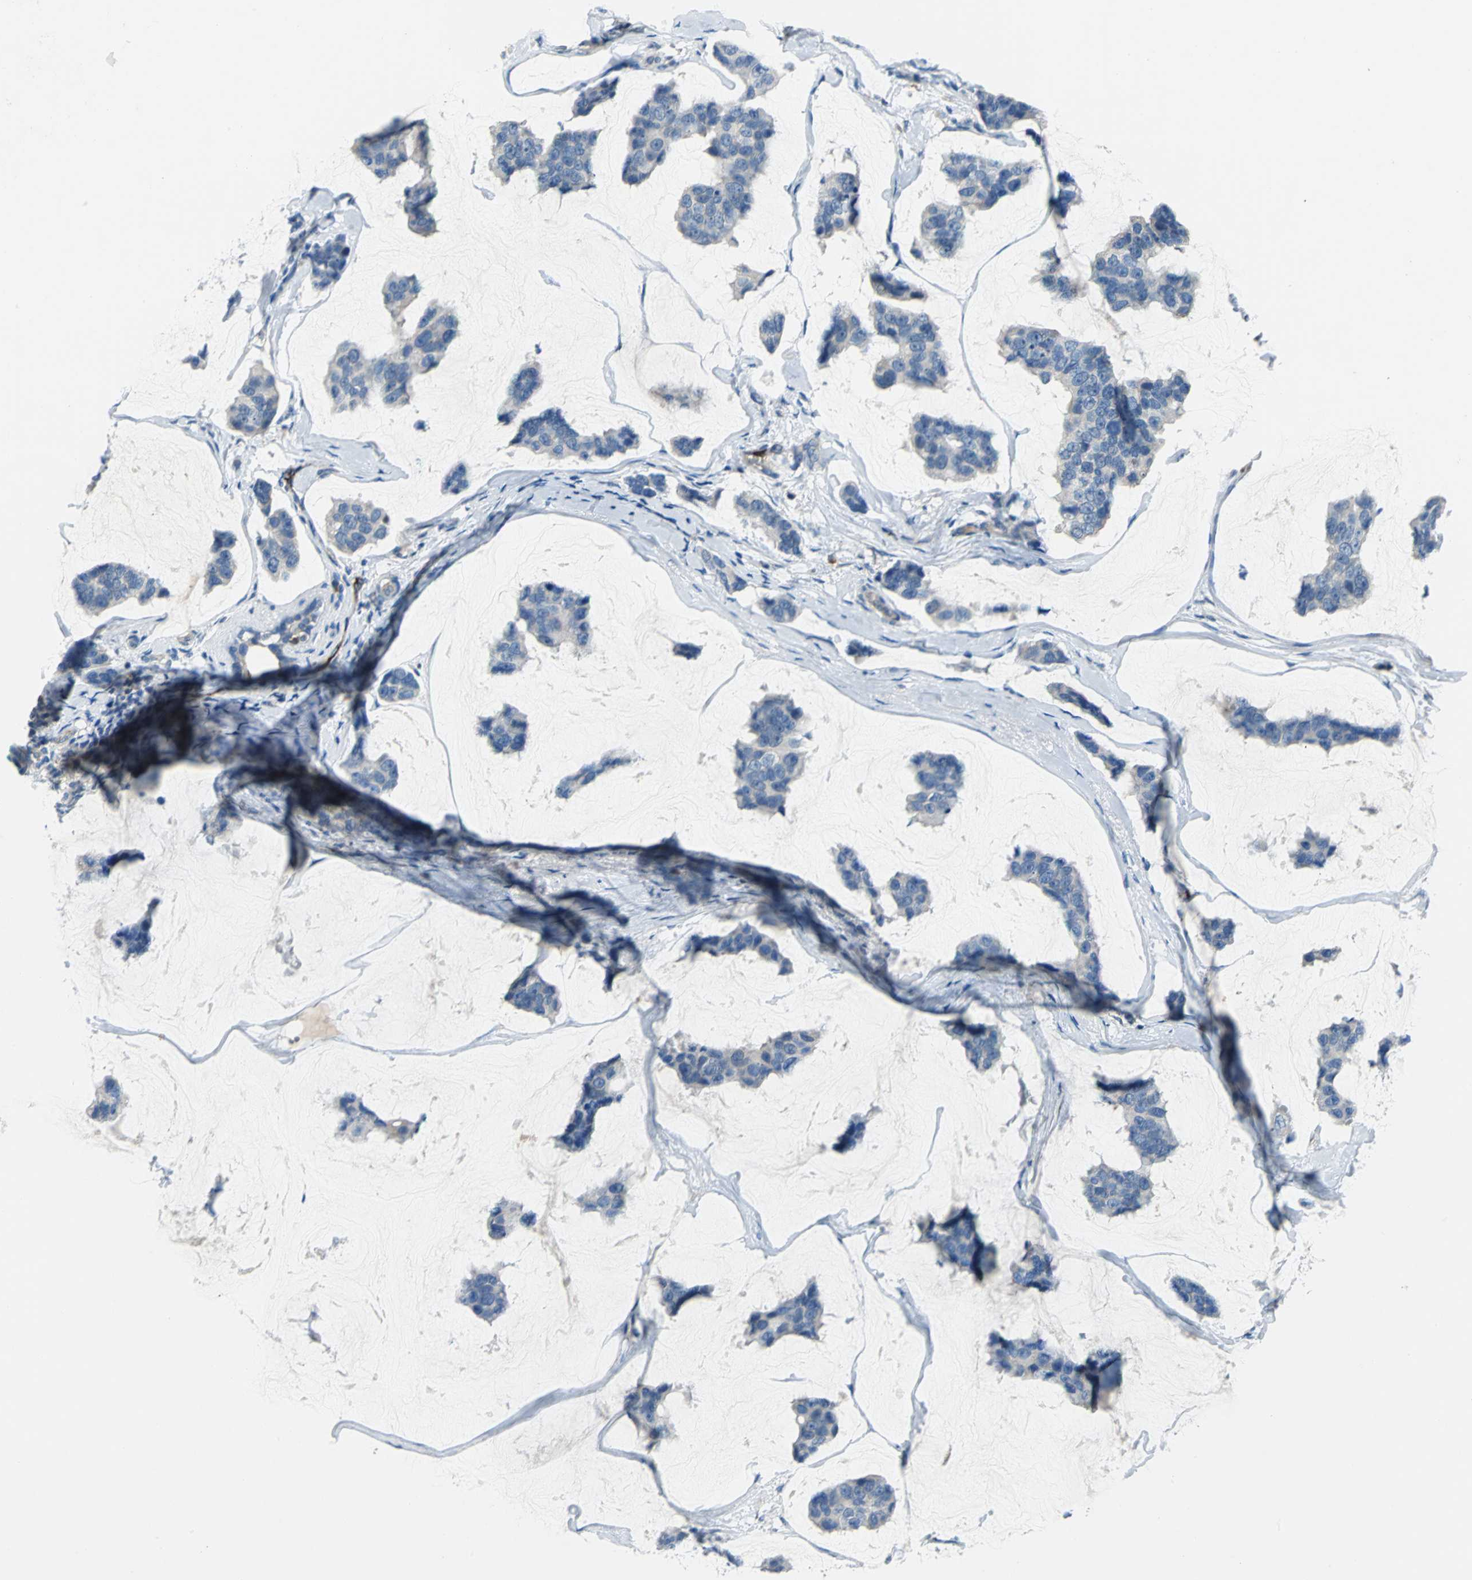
{"staining": {"intensity": "weak", "quantity": "25%-75%", "location": "cytoplasmic/membranous"}, "tissue": "breast cancer", "cell_type": "Tumor cells", "image_type": "cancer", "snomed": [{"axis": "morphology", "description": "Normal tissue, NOS"}, {"axis": "morphology", "description": "Duct carcinoma"}, {"axis": "topography", "description": "Breast"}], "caption": "Weak cytoplasmic/membranous protein staining is seen in about 25%-75% of tumor cells in breast infiltrating ductal carcinoma. The staining was performed using DAB (3,3'-diaminobenzidine), with brown indicating positive protein expression. Nuclei are stained blue with hematoxylin.", "gene": "SELP", "patient": {"sex": "female", "age": 50}}